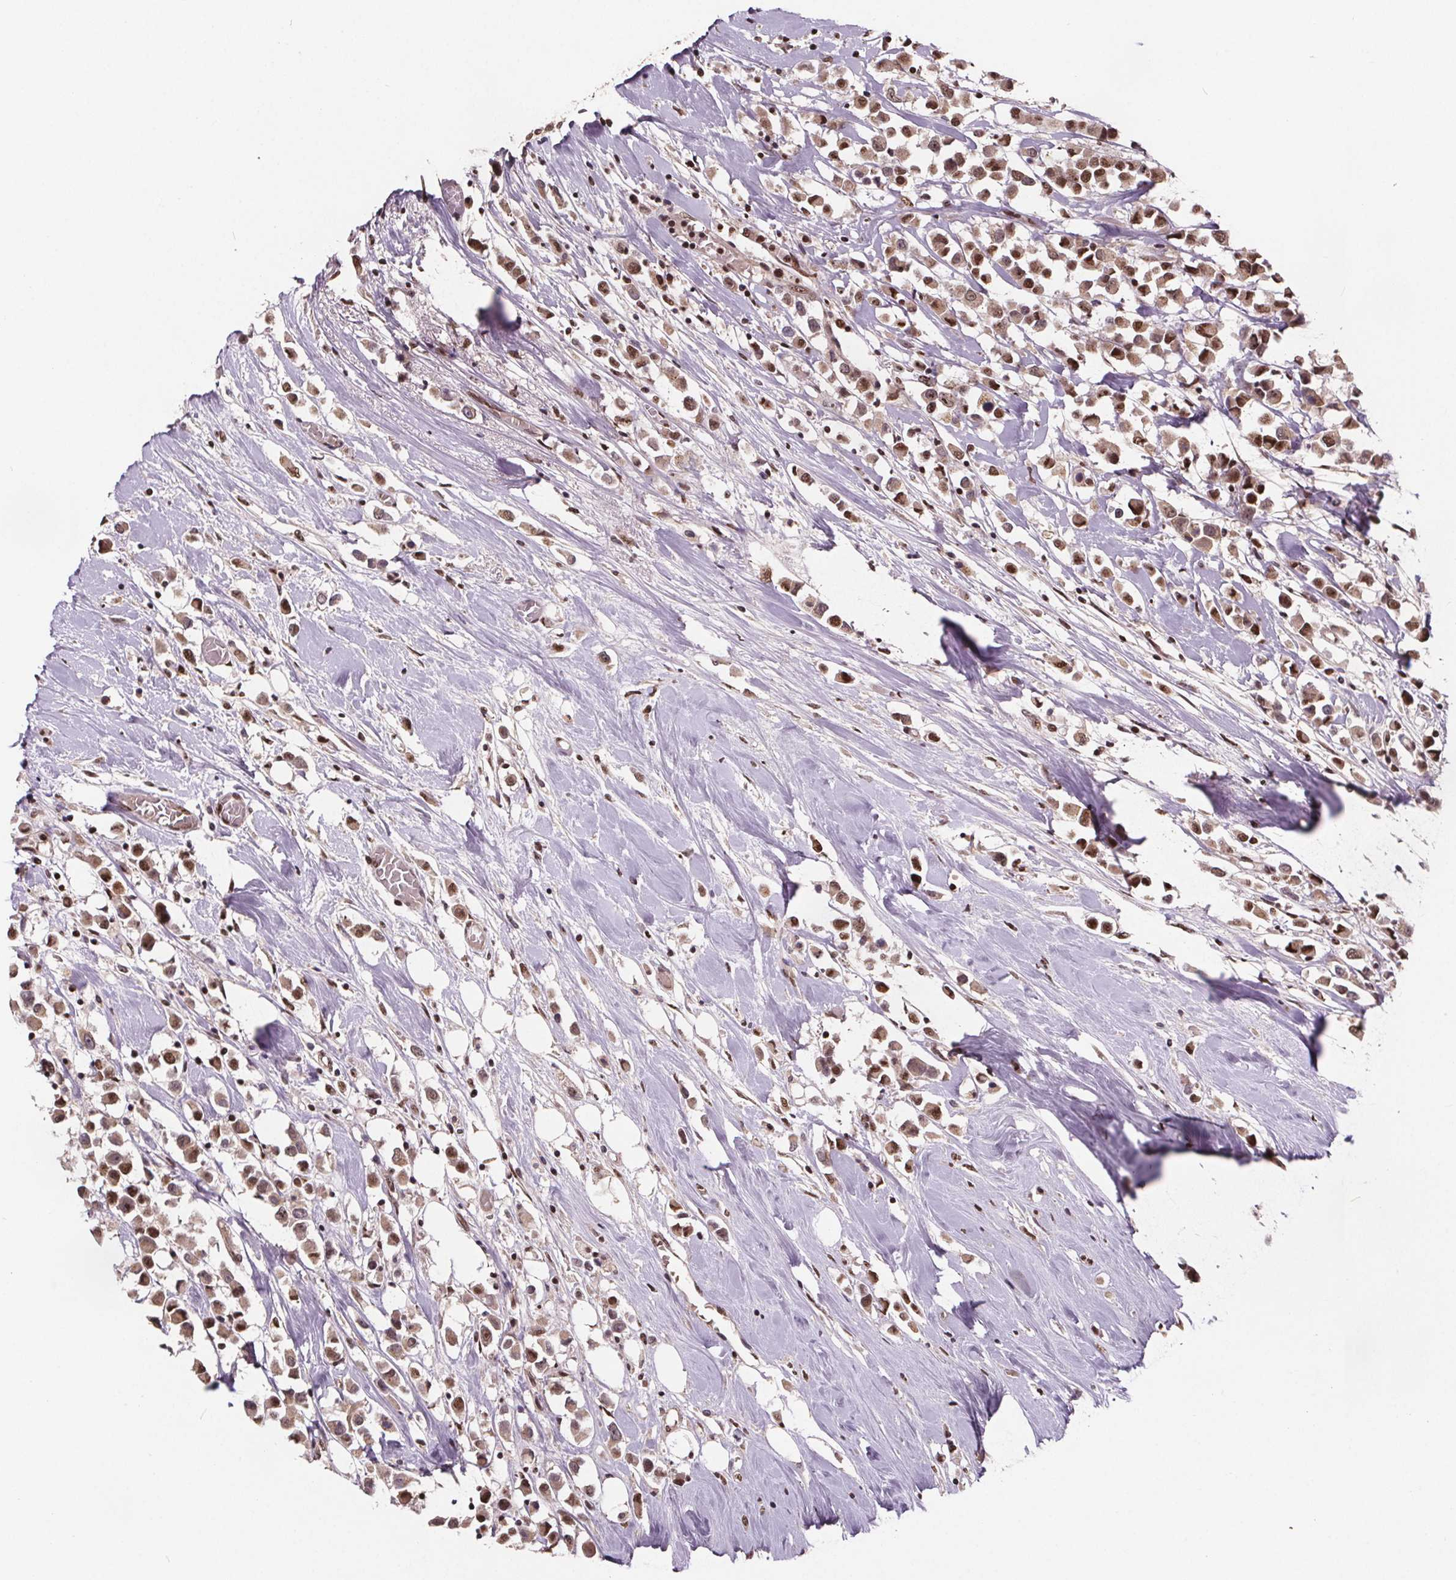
{"staining": {"intensity": "moderate", "quantity": ">75%", "location": "nuclear"}, "tissue": "breast cancer", "cell_type": "Tumor cells", "image_type": "cancer", "snomed": [{"axis": "morphology", "description": "Duct carcinoma"}, {"axis": "topography", "description": "Breast"}], "caption": "Immunohistochemistry (IHC) of breast cancer reveals medium levels of moderate nuclear expression in approximately >75% of tumor cells. The protein of interest is shown in brown color, while the nuclei are stained blue.", "gene": "JARID2", "patient": {"sex": "female", "age": 61}}